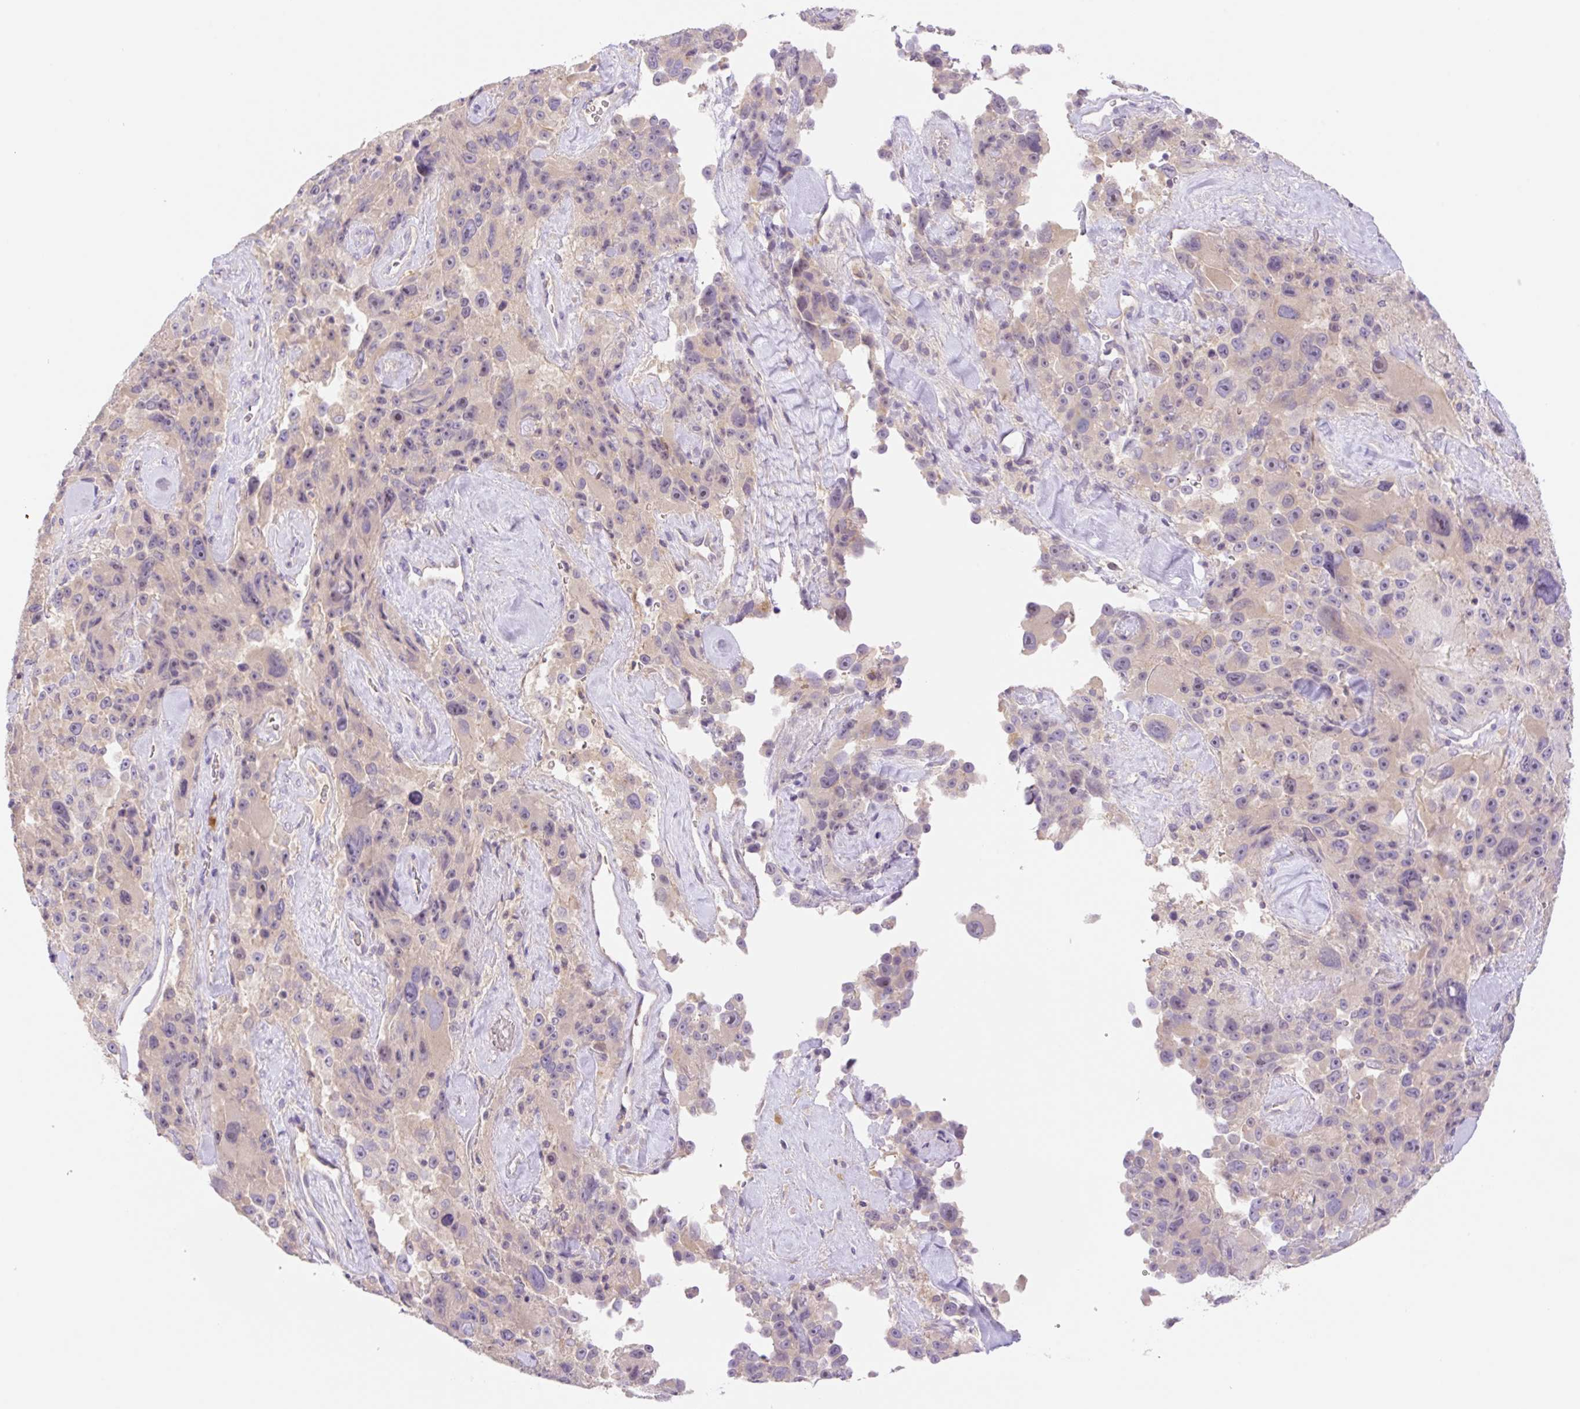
{"staining": {"intensity": "weak", "quantity": "25%-75%", "location": "cytoplasmic/membranous,nuclear"}, "tissue": "melanoma", "cell_type": "Tumor cells", "image_type": "cancer", "snomed": [{"axis": "morphology", "description": "Malignant melanoma, Metastatic site"}, {"axis": "topography", "description": "Lymph node"}], "caption": "Melanoma stained for a protein (brown) displays weak cytoplasmic/membranous and nuclear positive staining in approximately 25%-75% of tumor cells.", "gene": "DENND5A", "patient": {"sex": "male", "age": 62}}